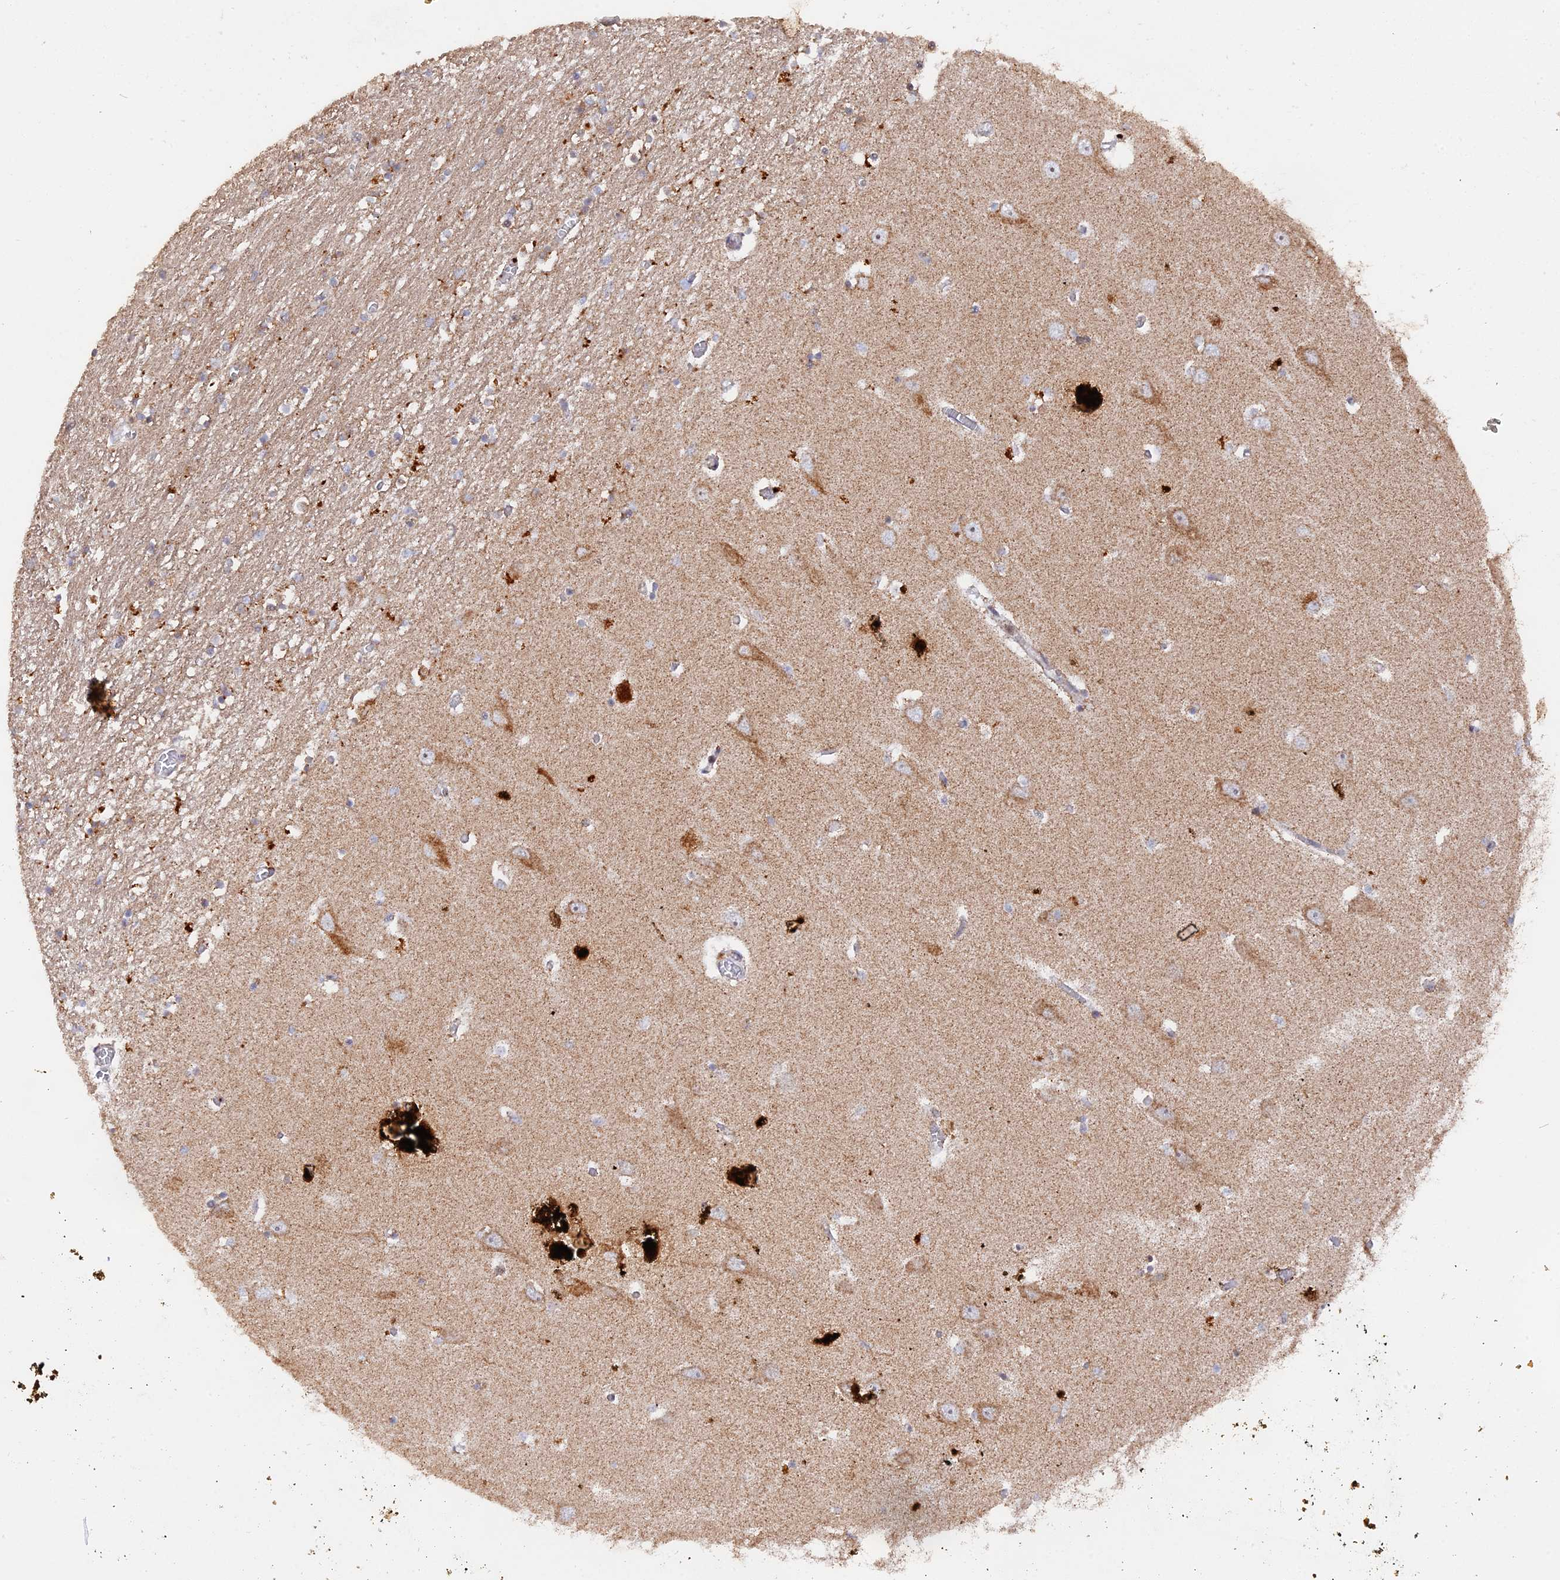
{"staining": {"intensity": "negative", "quantity": "none", "location": "none"}, "tissue": "hippocampus", "cell_type": "Glial cells", "image_type": "normal", "snomed": [{"axis": "morphology", "description": "Normal tissue, NOS"}, {"axis": "topography", "description": "Hippocampus"}], "caption": "Human hippocampus stained for a protein using immunohistochemistry (IHC) shows no expression in glial cells.", "gene": "MPV17L", "patient": {"sex": "male", "age": 70}}